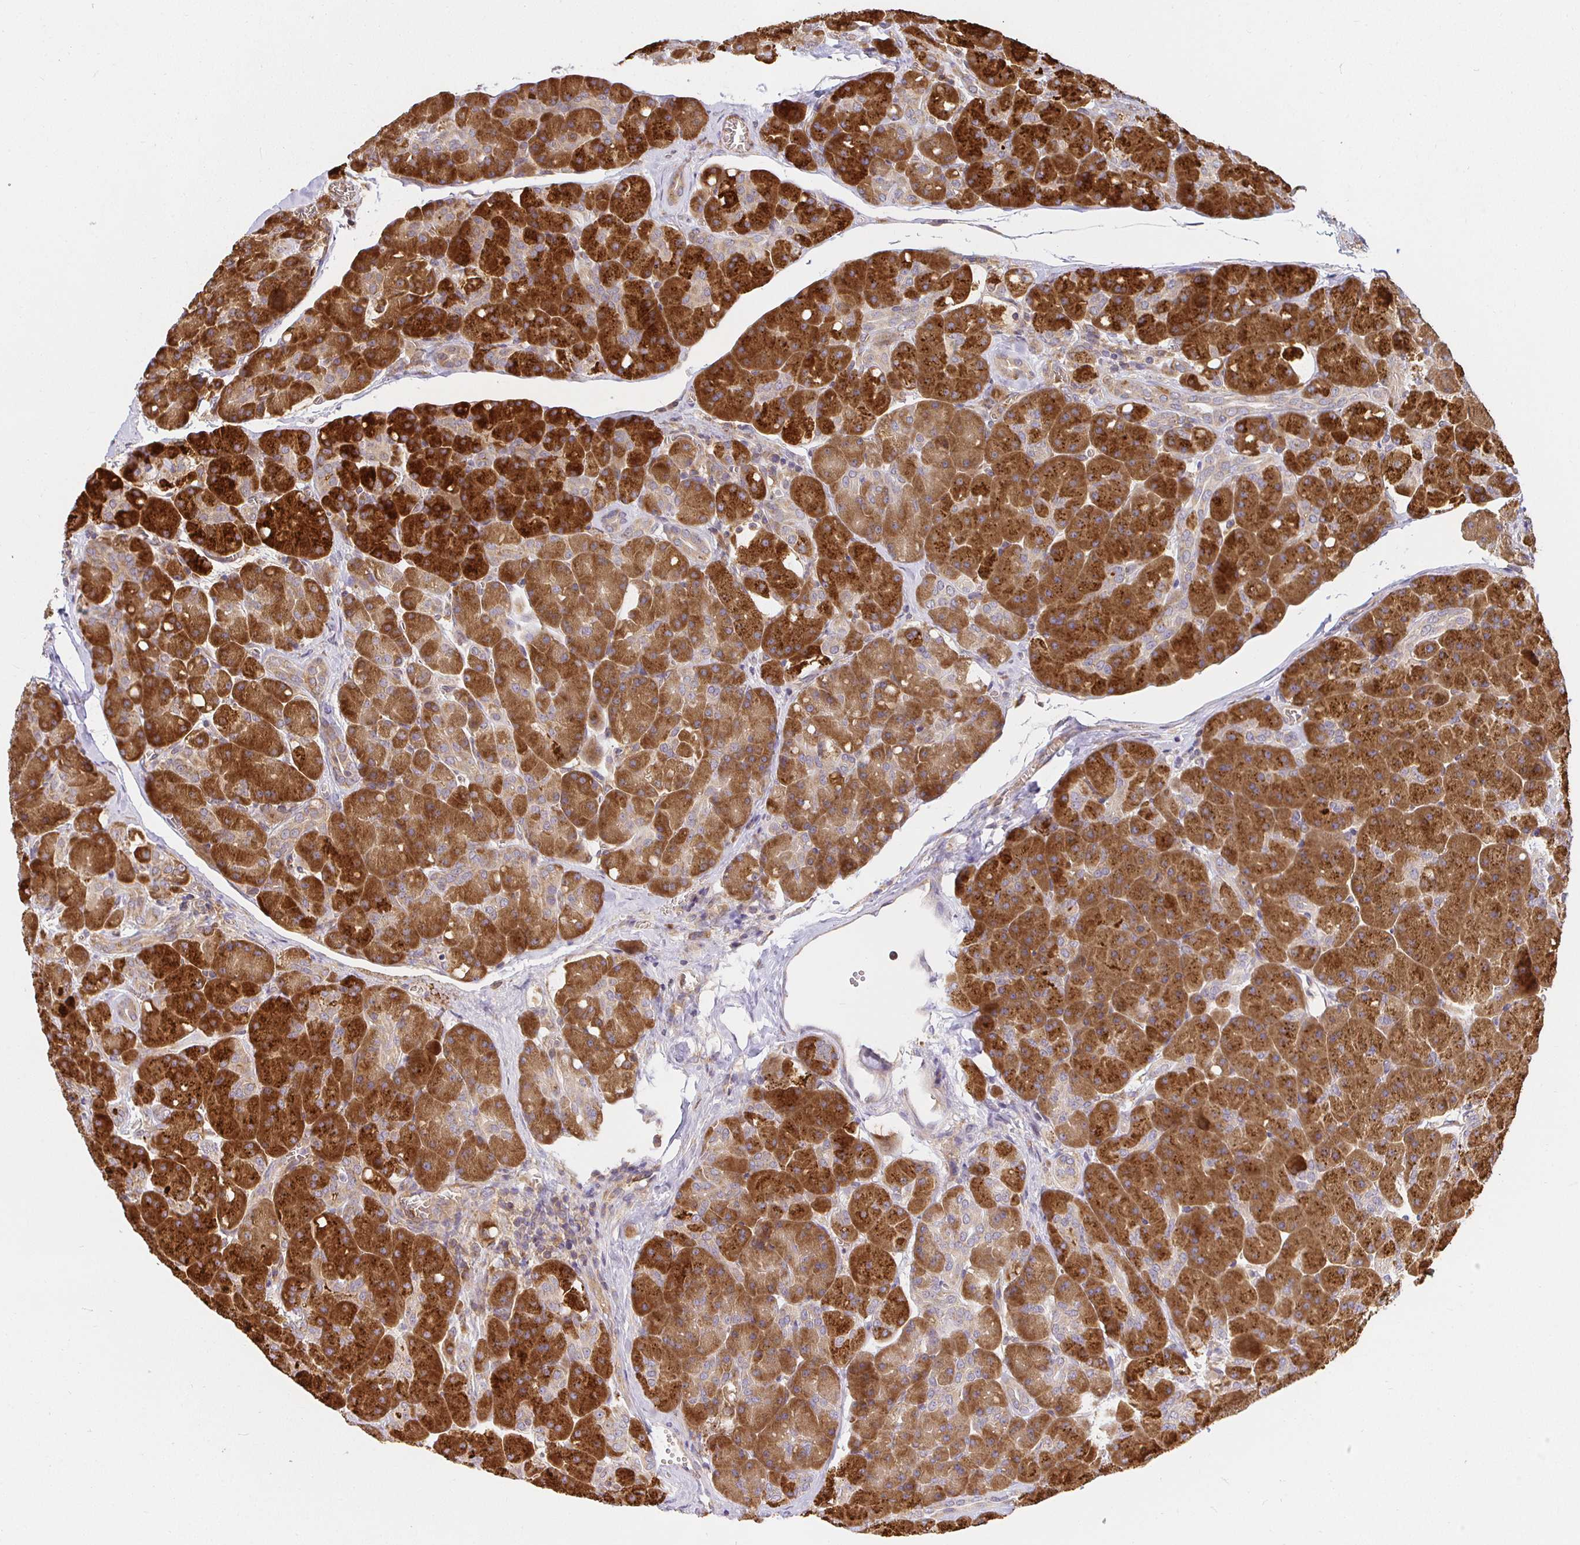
{"staining": {"intensity": "strong", "quantity": ">75%", "location": "cytoplasmic/membranous"}, "tissue": "pancreas", "cell_type": "Exocrine glandular cells", "image_type": "normal", "snomed": [{"axis": "morphology", "description": "Normal tissue, NOS"}, {"axis": "topography", "description": "Pancreas"}], "caption": "Immunohistochemical staining of normal human pancreas demonstrates high levels of strong cytoplasmic/membranous positivity in approximately >75% of exocrine glandular cells.", "gene": "IRAK1", "patient": {"sex": "male", "age": 55}}